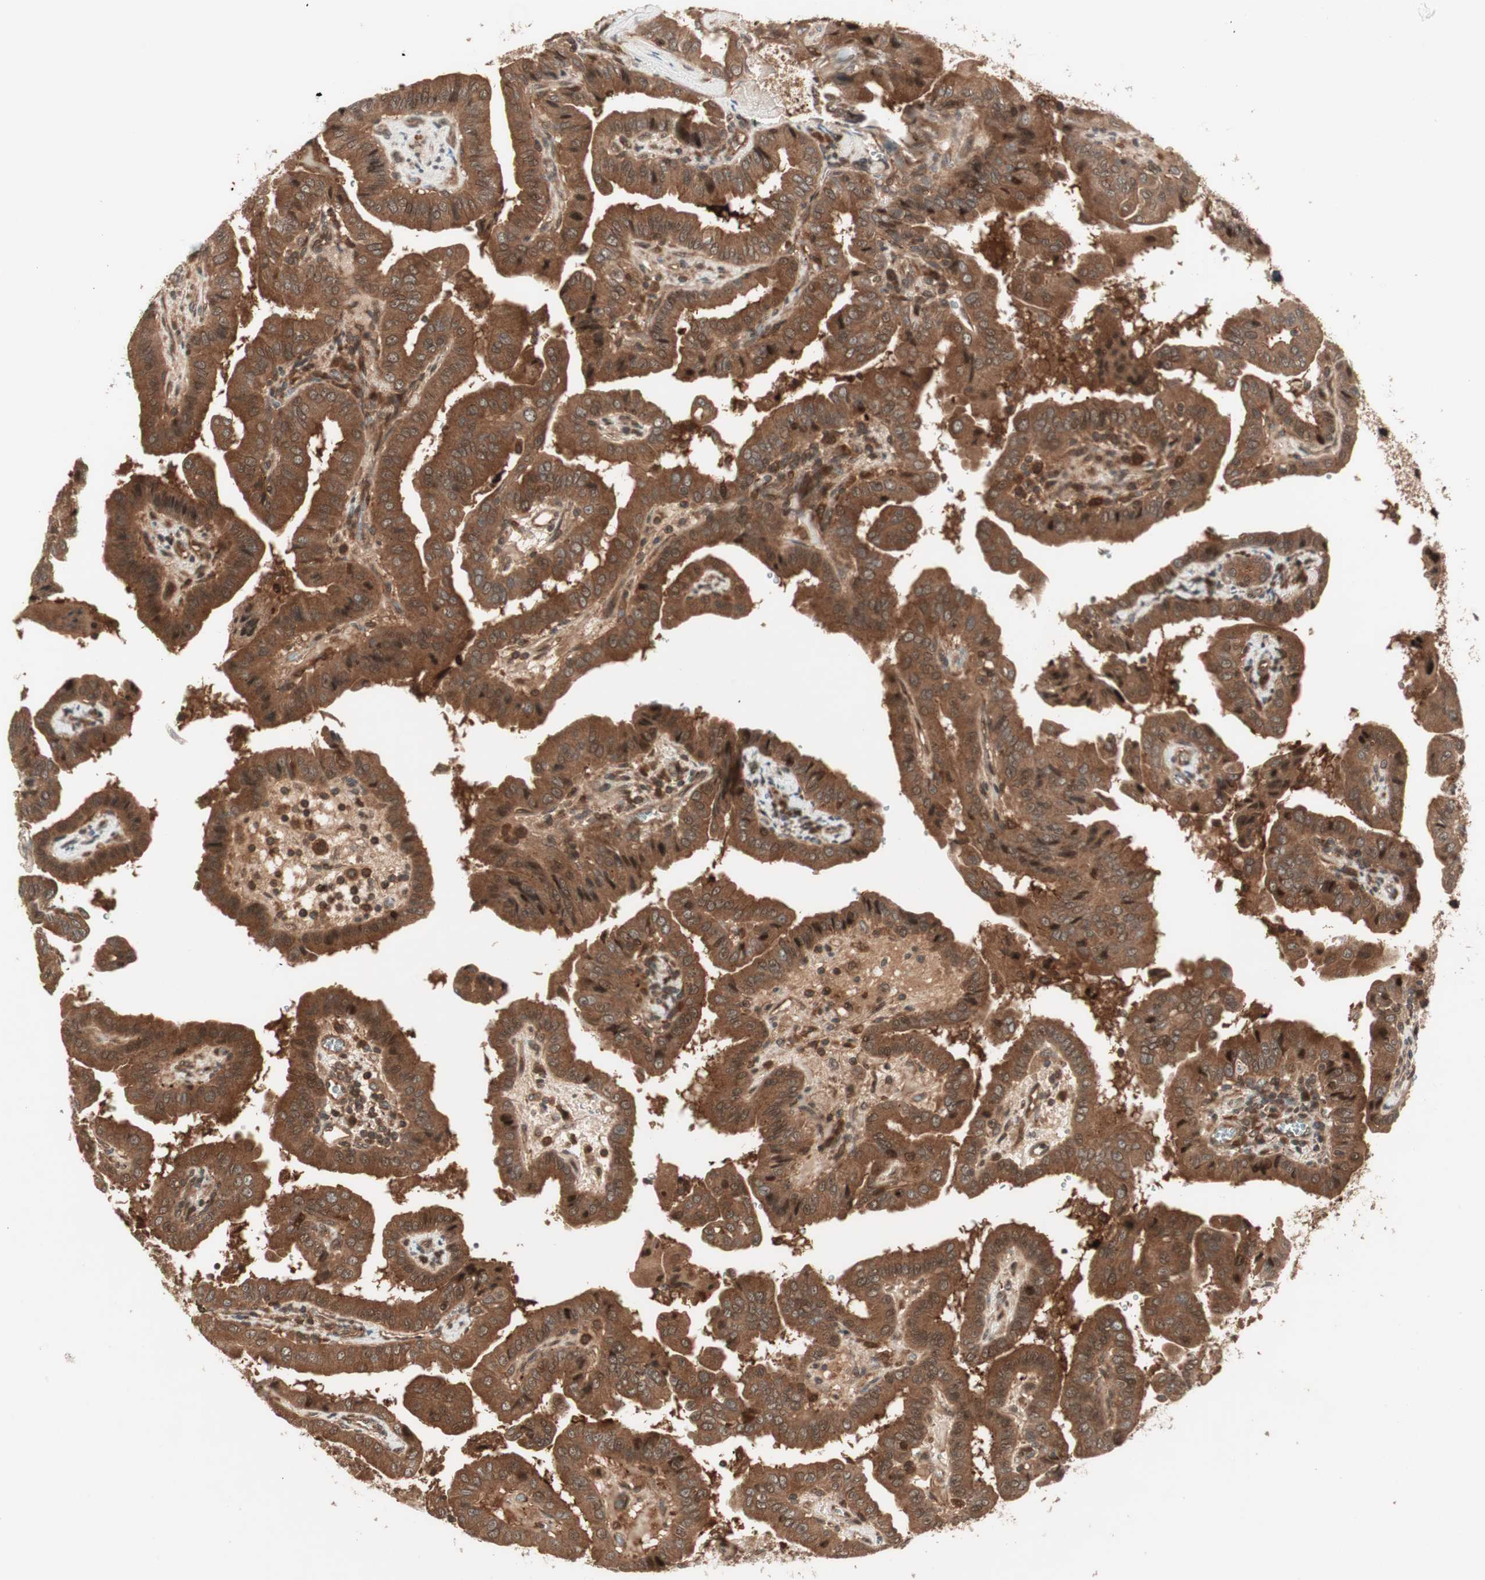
{"staining": {"intensity": "strong", "quantity": ">75%", "location": "cytoplasmic/membranous"}, "tissue": "thyroid cancer", "cell_type": "Tumor cells", "image_type": "cancer", "snomed": [{"axis": "morphology", "description": "Papillary adenocarcinoma, NOS"}, {"axis": "topography", "description": "Thyroid gland"}], "caption": "High-power microscopy captured an IHC image of thyroid cancer, revealing strong cytoplasmic/membranous staining in approximately >75% of tumor cells. Immunohistochemistry (ihc) stains the protein in brown and the nuclei are stained blue.", "gene": "PRKG2", "patient": {"sex": "male", "age": 33}}